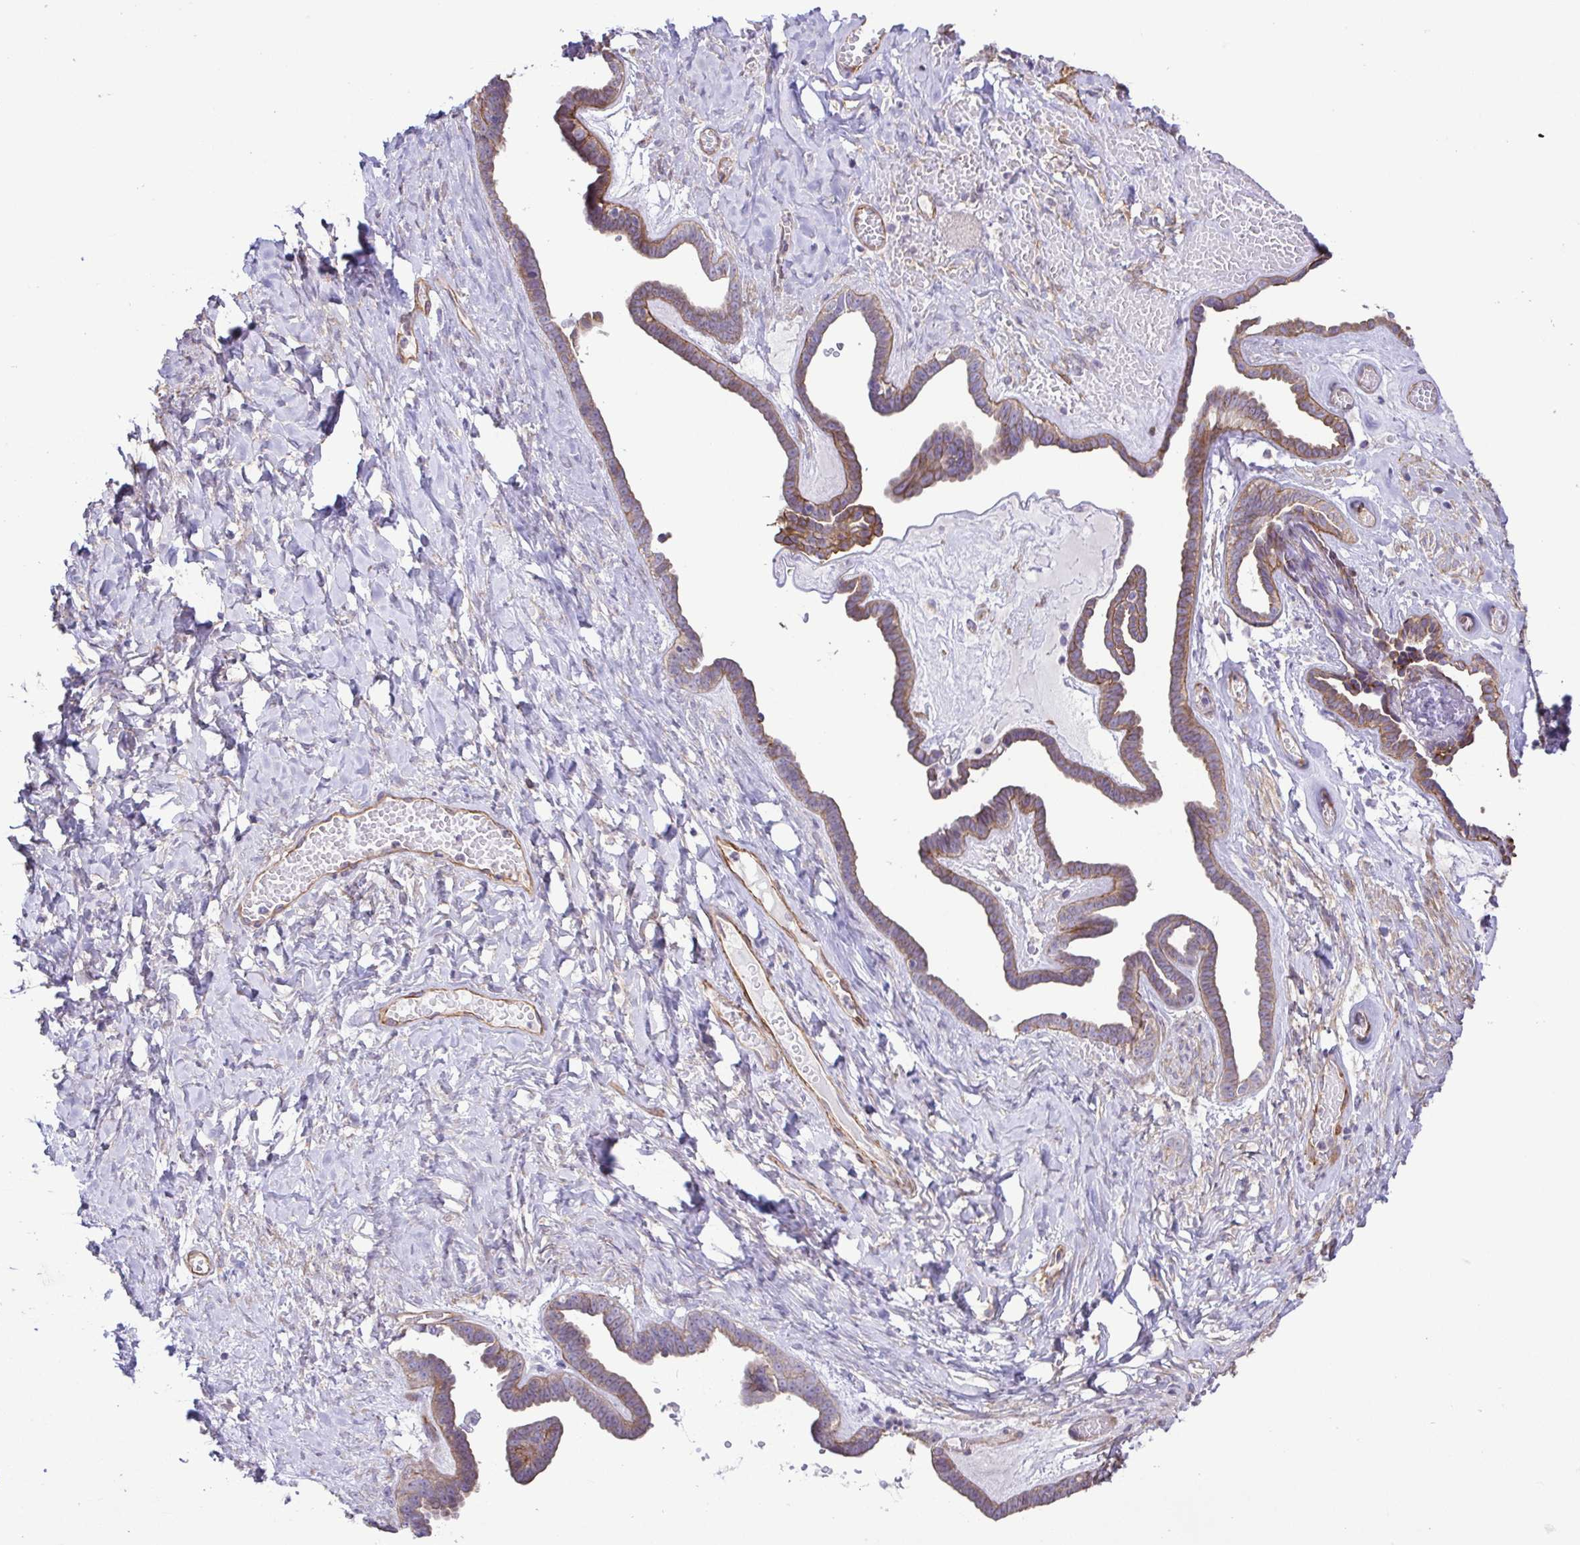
{"staining": {"intensity": "moderate", "quantity": "25%-75%", "location": "cytoplasmic/membranous"}, "tissue": "ovarian cancer", "cell_type": "Tumor cells", "image_type": "cancer", "snomed": [{"axis": "morphology", "description": "Cystadenocarcinoma, serous, NOS"}, {"axis": "topography", "description": "Ovary"}], "caption": "Ovarian serous cystadenocarcinoma stained for a protein (brown) displays moderate cytoplasmic/membranous positive staining in about 25%-75% of tumor cells.", "gene": "FLT1", "patient": {"sex": "female", "age": 71}}